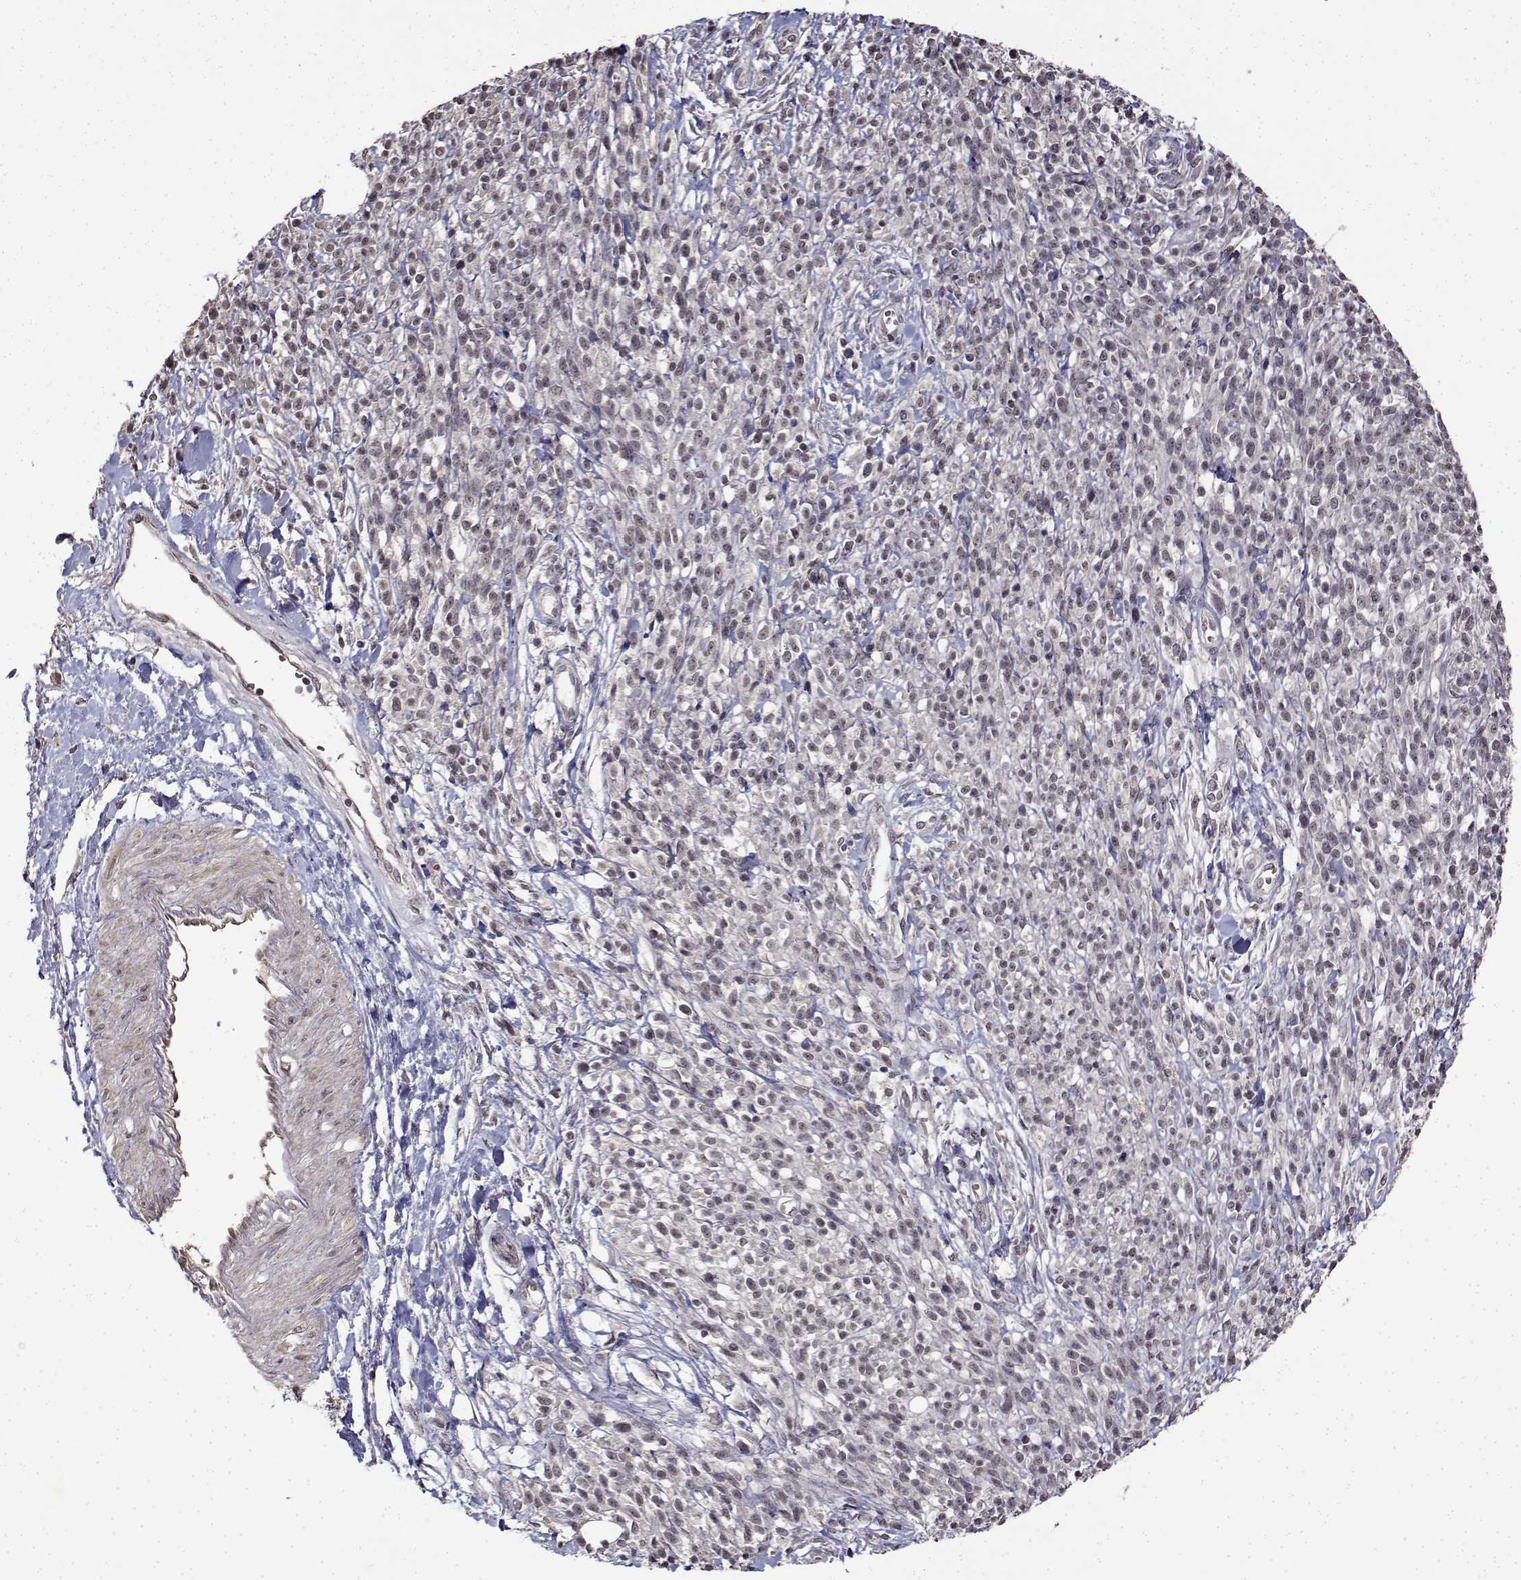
{"staining": {"intensity": "negative", "quantity": "none", "location": "none"}, "tissue": "melanoma", "cell_type": "Tumor cells", "image_type": "cancer", "snomed": [{"axis": "morphology", "description": "Malignant melanoma, NOS"}, {"axis": "topography", "description": "Skin"}, {"axis": "topography", "description": "Skin of trunk"}], "caption": "This is an IHC micrograph of malignant melanoma. There is no staining in tumor cells.", "gene": "BDNF", "patient": {"sex": "male", "age": 74}}